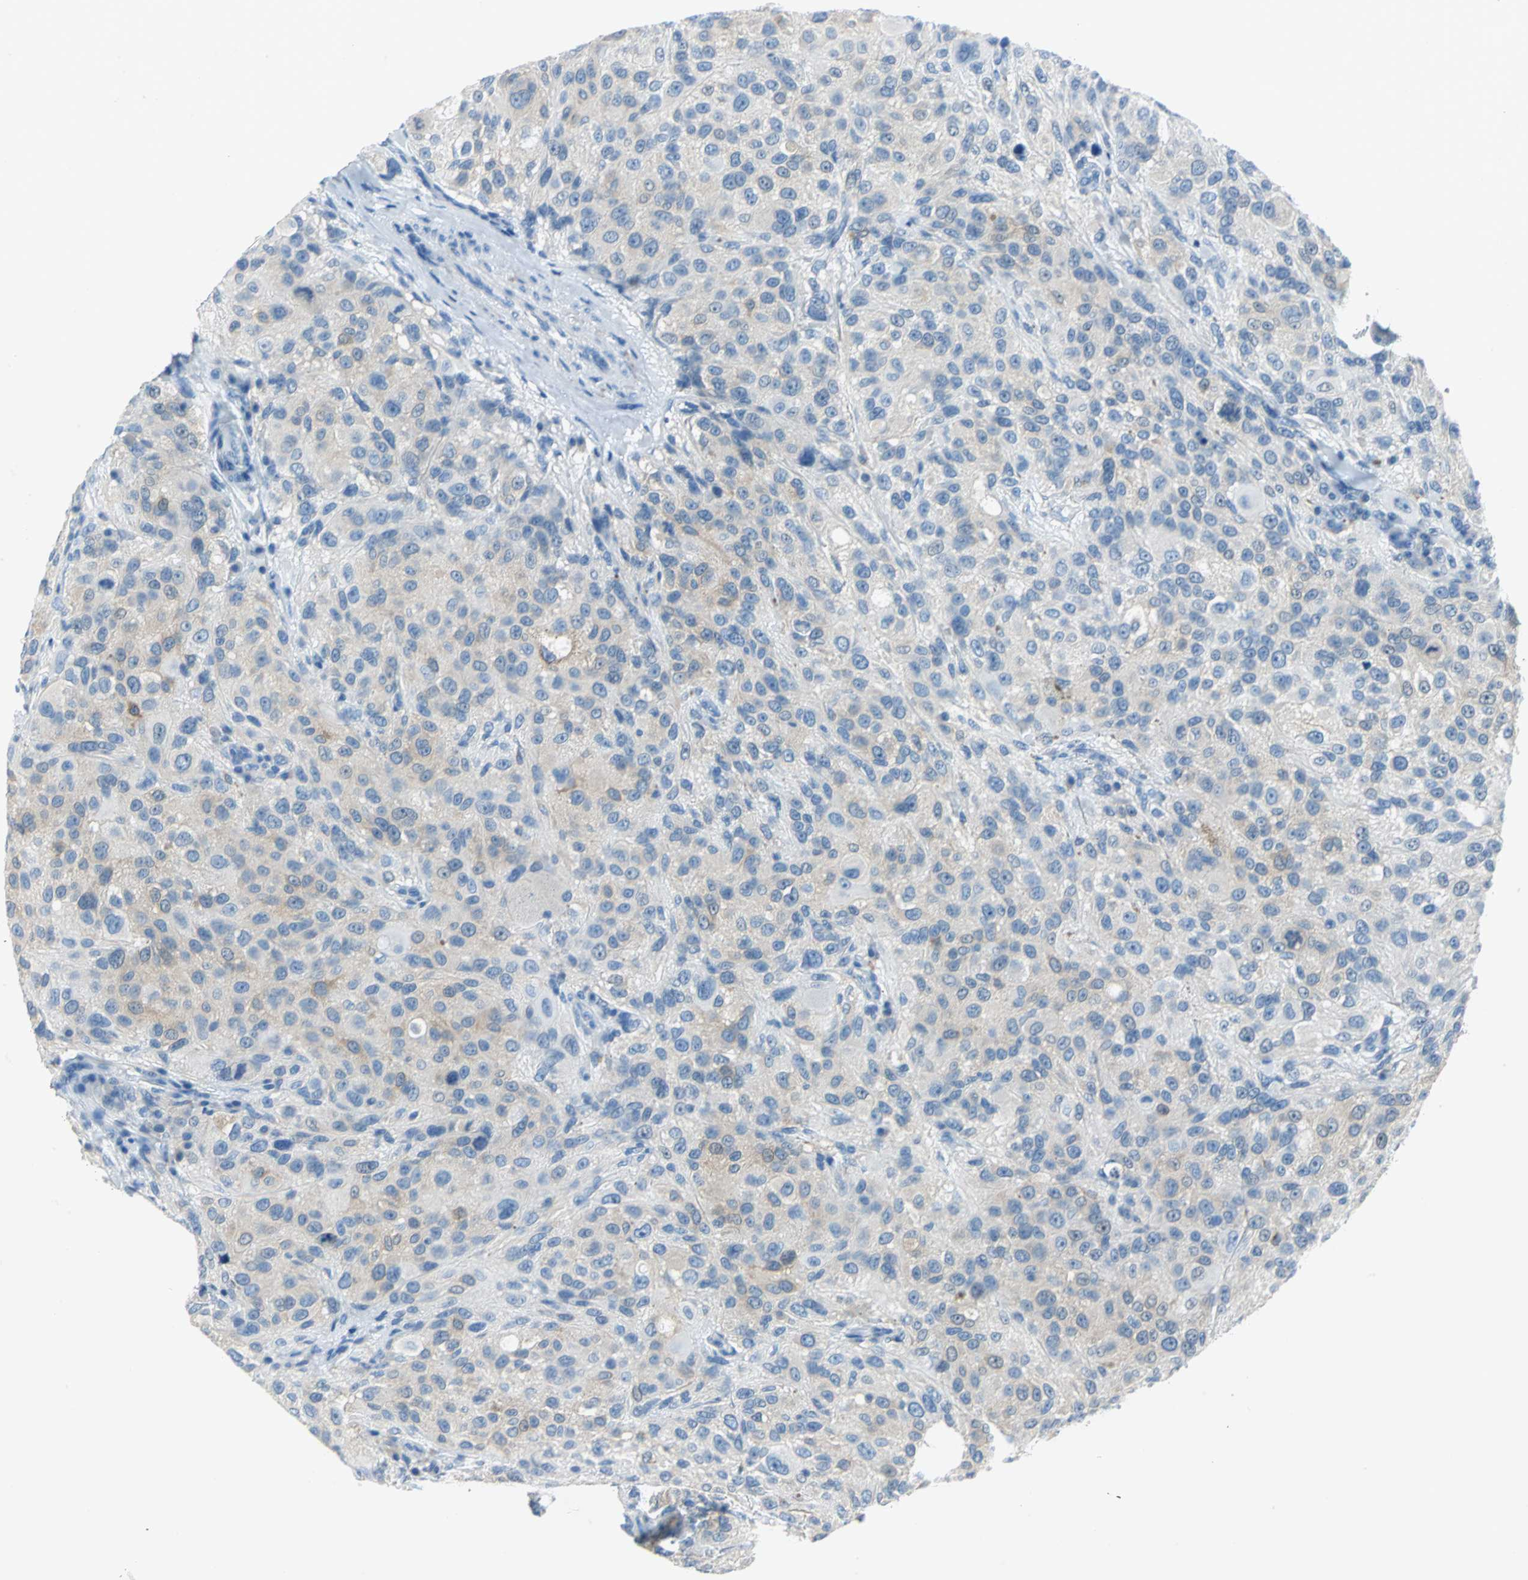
{"staining": {"intensity": "weak", "quantity": "<25%", "location": "cytoplasmic/membranous"}, "tissue": "melanoma", "cell_type": "Tumor cells", "image_type": "cancer", "snomed": [{"axis": "morphology", "description": "Necrosis, NOS"}, {"axis": "morphology", "description": "Malignant melanoma, NOS"}, {"axis": "topography", "description": "Skin"}], "caption": "High power microscopy micrograph of an immunohistochemistry (IHC) micrograph of malignant melanoma, revealing no significant expression in tumor cells. (DAB (3,3'-diaminobenzidine) immunohistochemistry visualized using brightfield microscopy, high magnification).", "gene": "PKLR", "patient": {"sex": "female", "age": 87}}